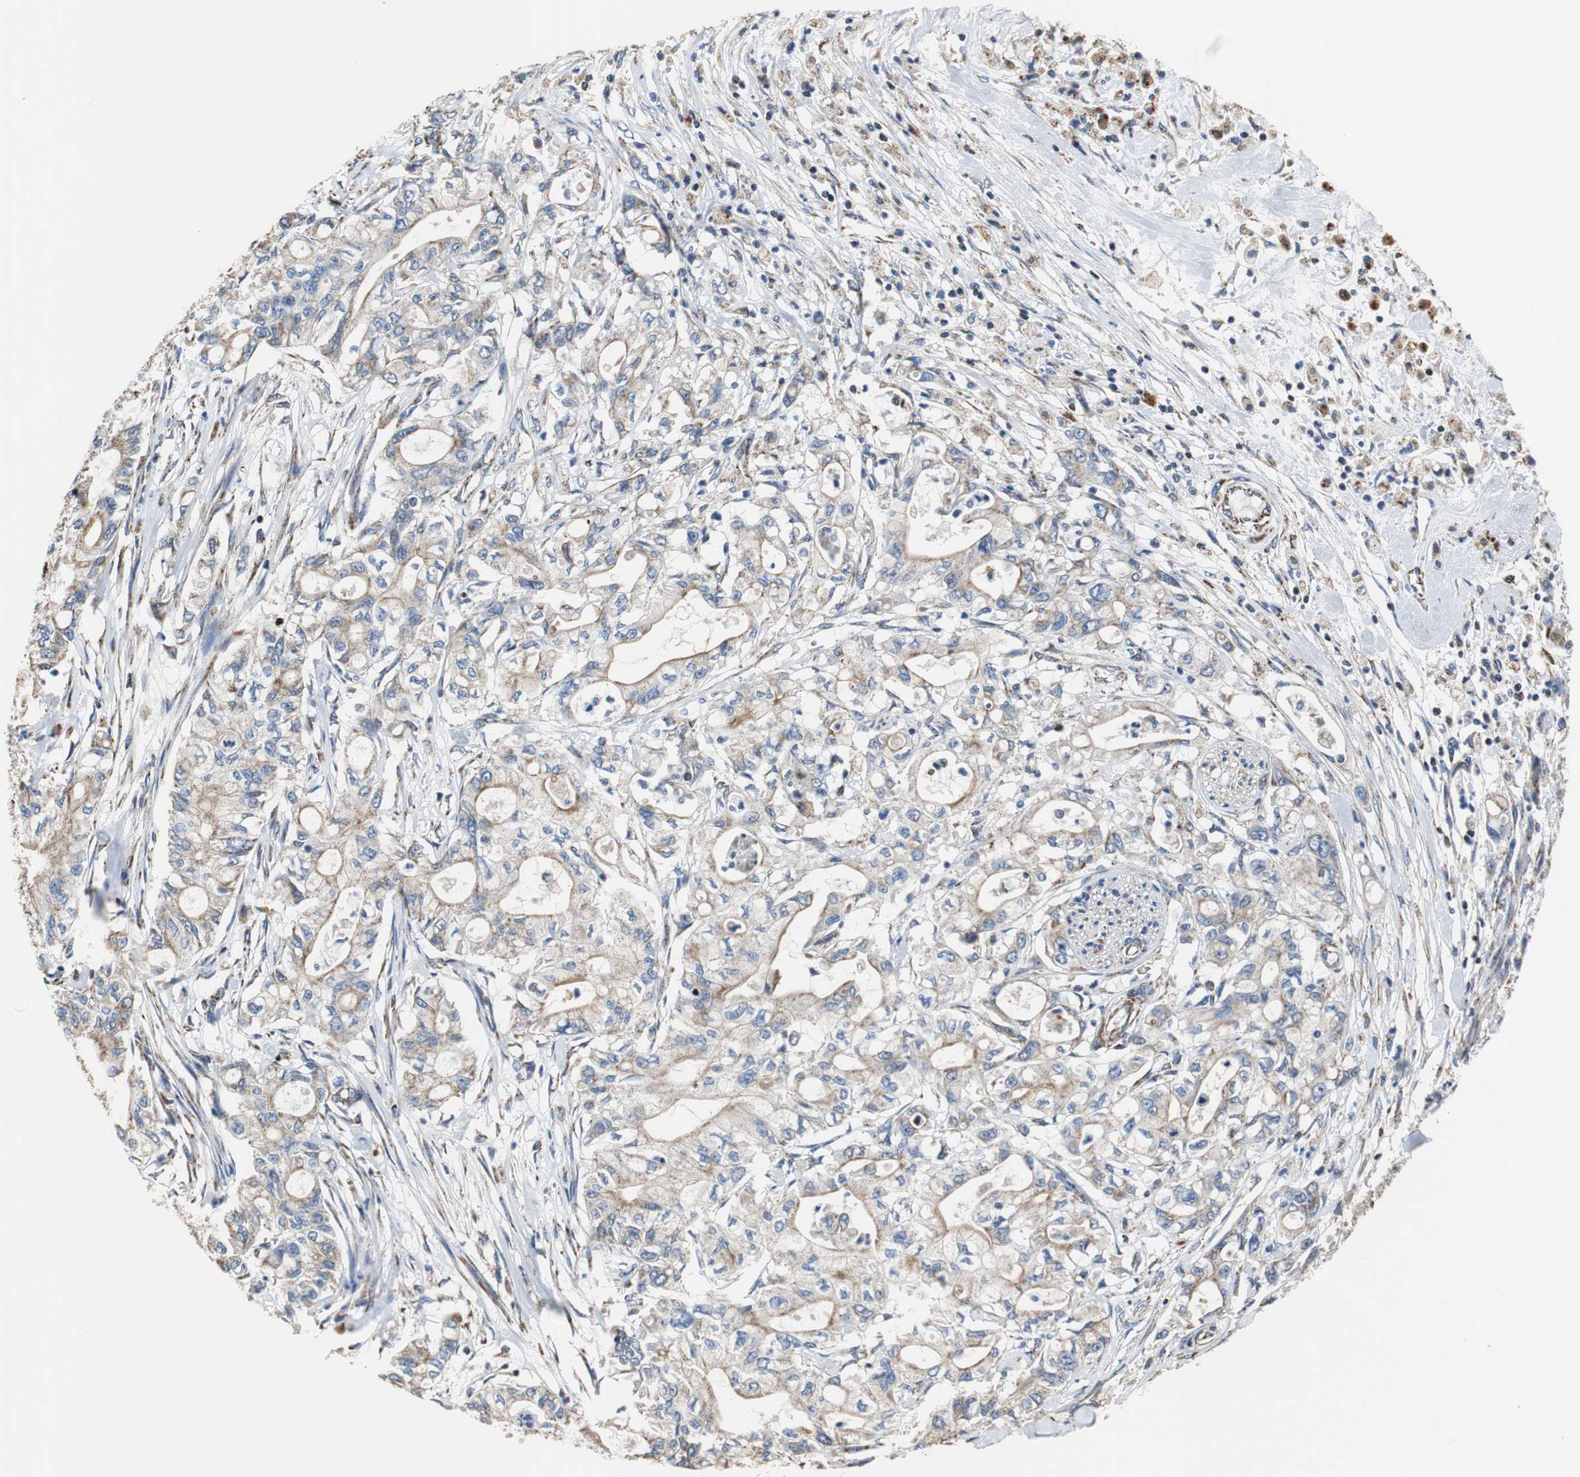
{"staining": {"intensity": "moderate", "quantity": "25%-75%", "location": "cytoplasmic/membranous"}, "tissue": "pancreatic cancer", "cell_type": "Tumor cells", "image_type": "cancer", "snomed": [{"axis": "morphology", "description": "Adenocarcinoma, NOS"}, {"axis": "topography", "description": "Pancreas"}], "caption": "IHC of pancreatic cancer exhibits medium levels of moderate cytoplasmic/membranous expression in about 25%-75% of tumor cells.", "gene": "PCK1", "patient": {"sex": "male", "age": 79}}